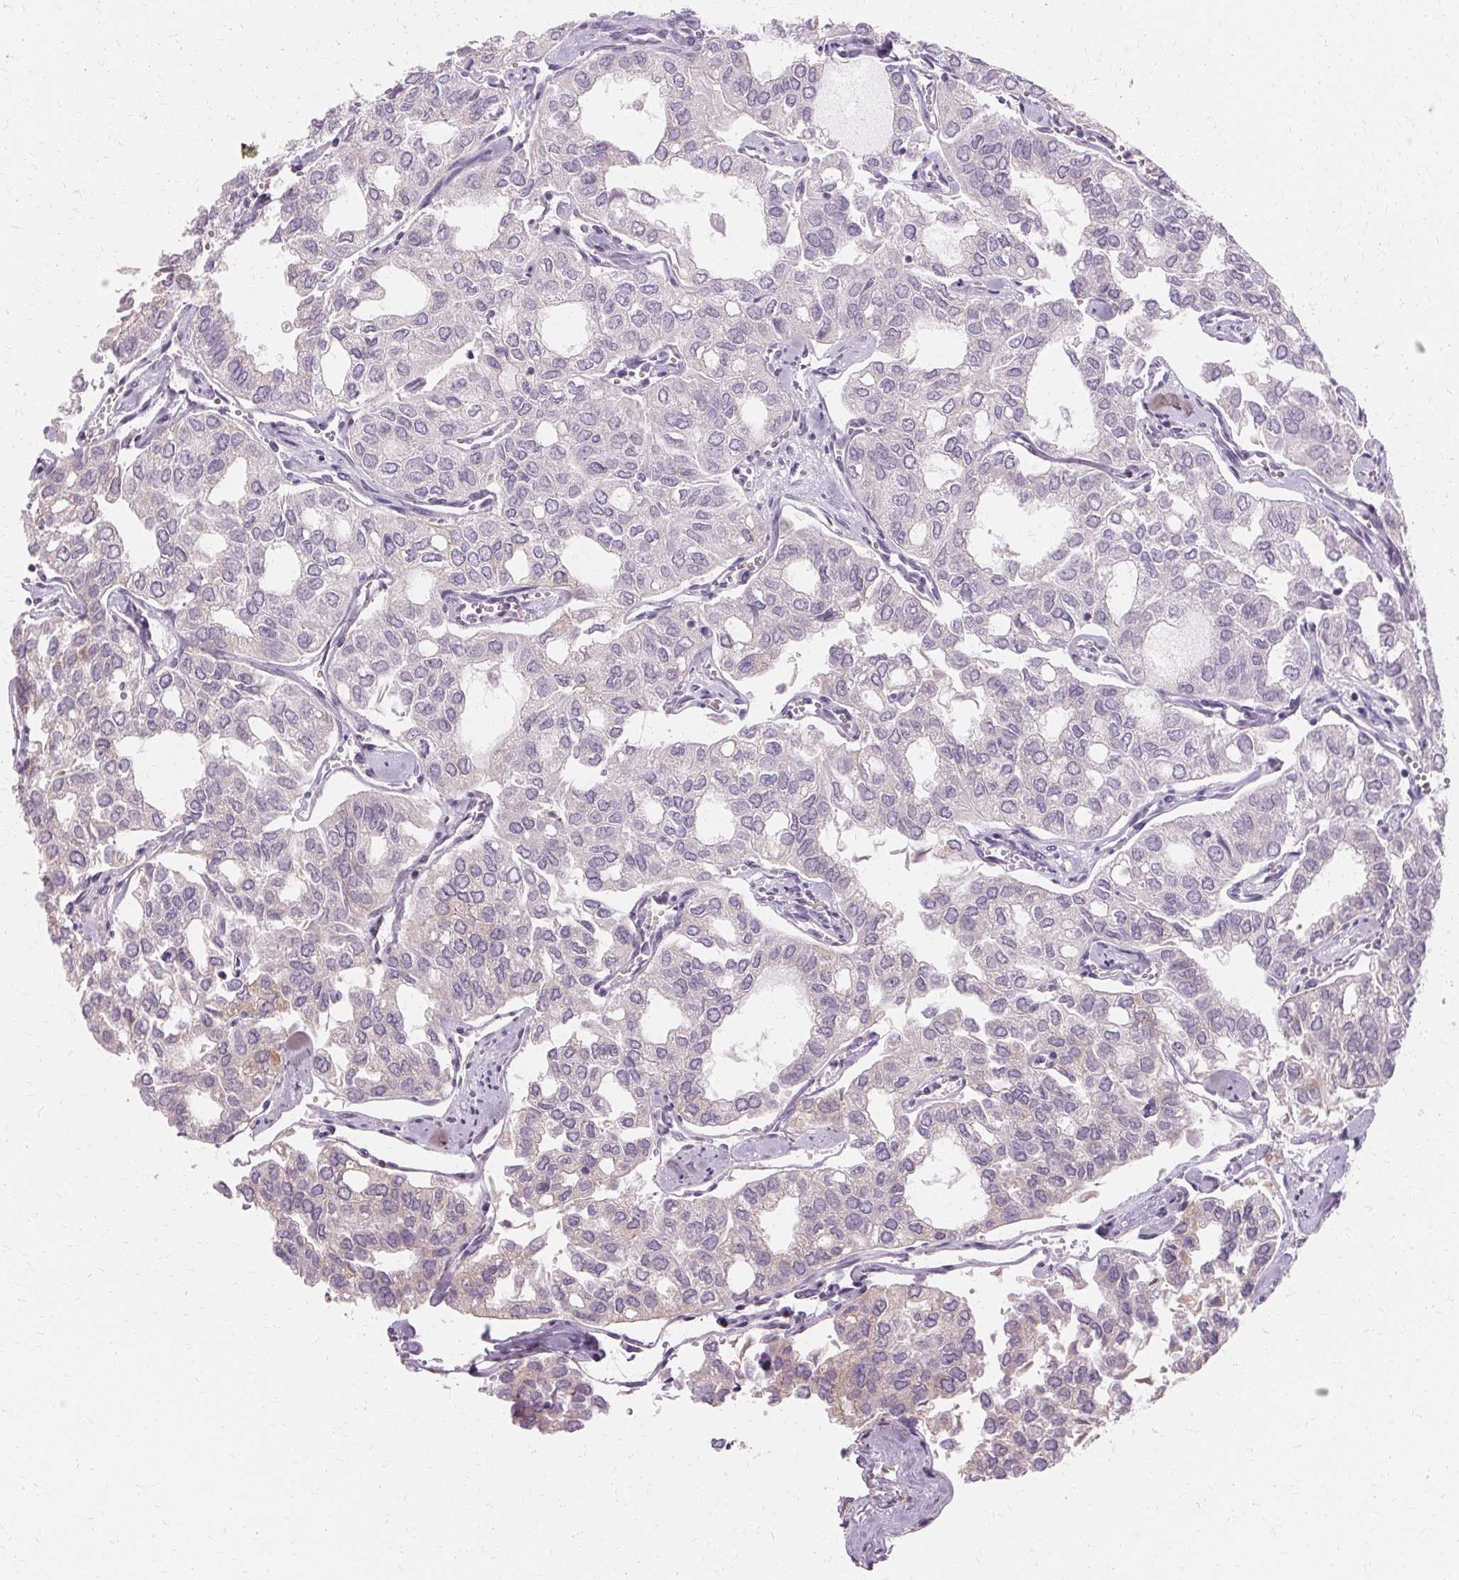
{"staining": {"intensity": "negative", "quantity": "none", "location": "none"}, "tissue": "thyroid cancer", "cell_type": "Tumor cells", "image_type": "cancer", "snomed": [{"axis": "morphology", "description": "Follicular adenoma carcinoma, NOS"}, {"axis": "topography", "description": "Thyroid gland"}], "caption": "An immunohistochemistry histopathology image of thyroid cancer is shown. There is no staining in tumor cells of thyroid cancer.", "gene": "FCRL3", "patient": {"sex": "male", "age": 75}}